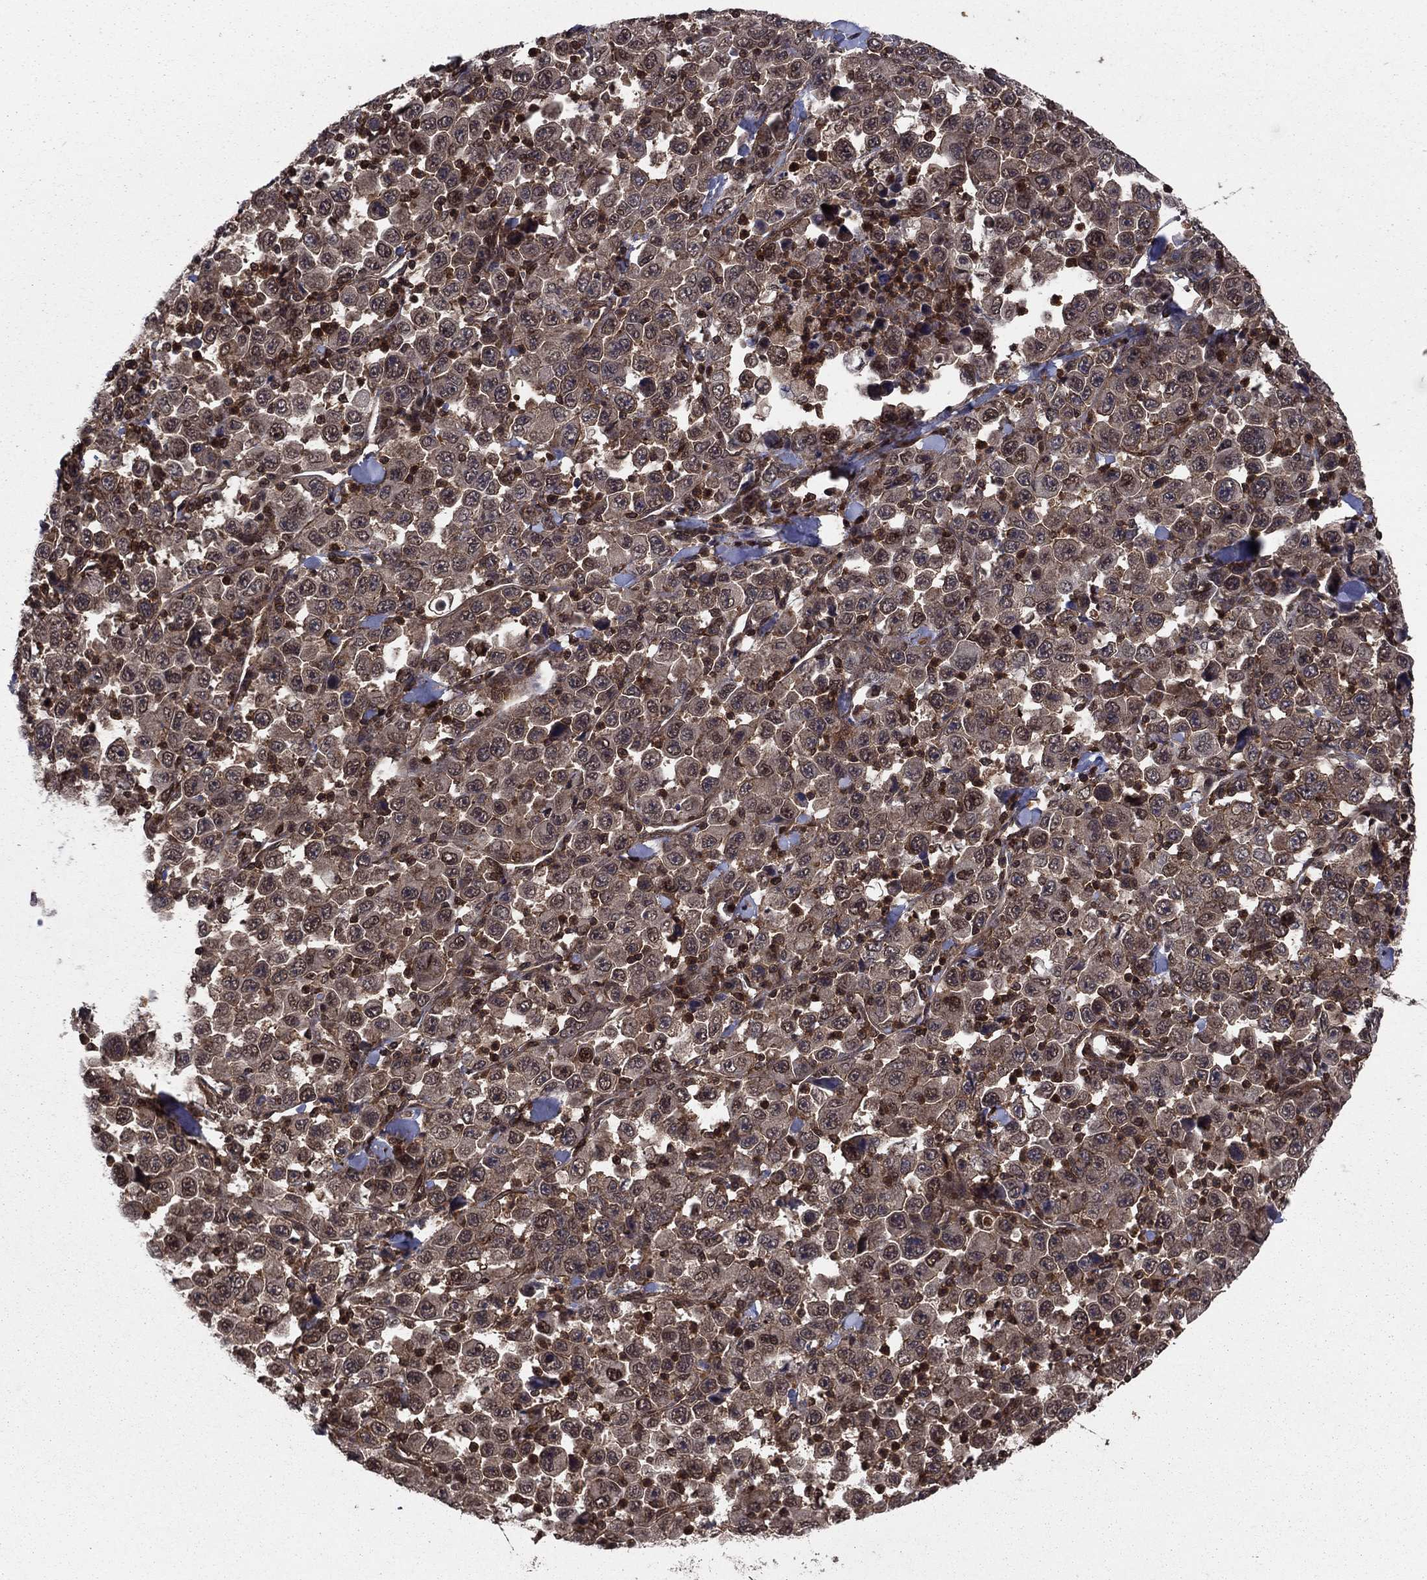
{"staining": {"intensity": "moderate", "quantity": "<25%", "location": "cytoplasmic/membranous,nuclear"}, "tissue": "stomach cancer", "cell_type": "Tumor cells", "image_type": "cancer", "snomed": [{"axis": "morphology", "description": "Normal tissue, NOS"}, {"axis": "morphology", "description": "Adenocarcinoma, NOS"}, {"axis": "topography", "description": "Stomach, upper"}, {"axis": "topography", "description": "Stomach"}], "caption": "Tumor cells exhibit low levels of moderate cytoplasmic/membranous and nuclear positivity in about <25% of cells in stomach adenocarcinoma.", "gene": "SSX2IP", "patient": {"sex": "male", "age": 59}}